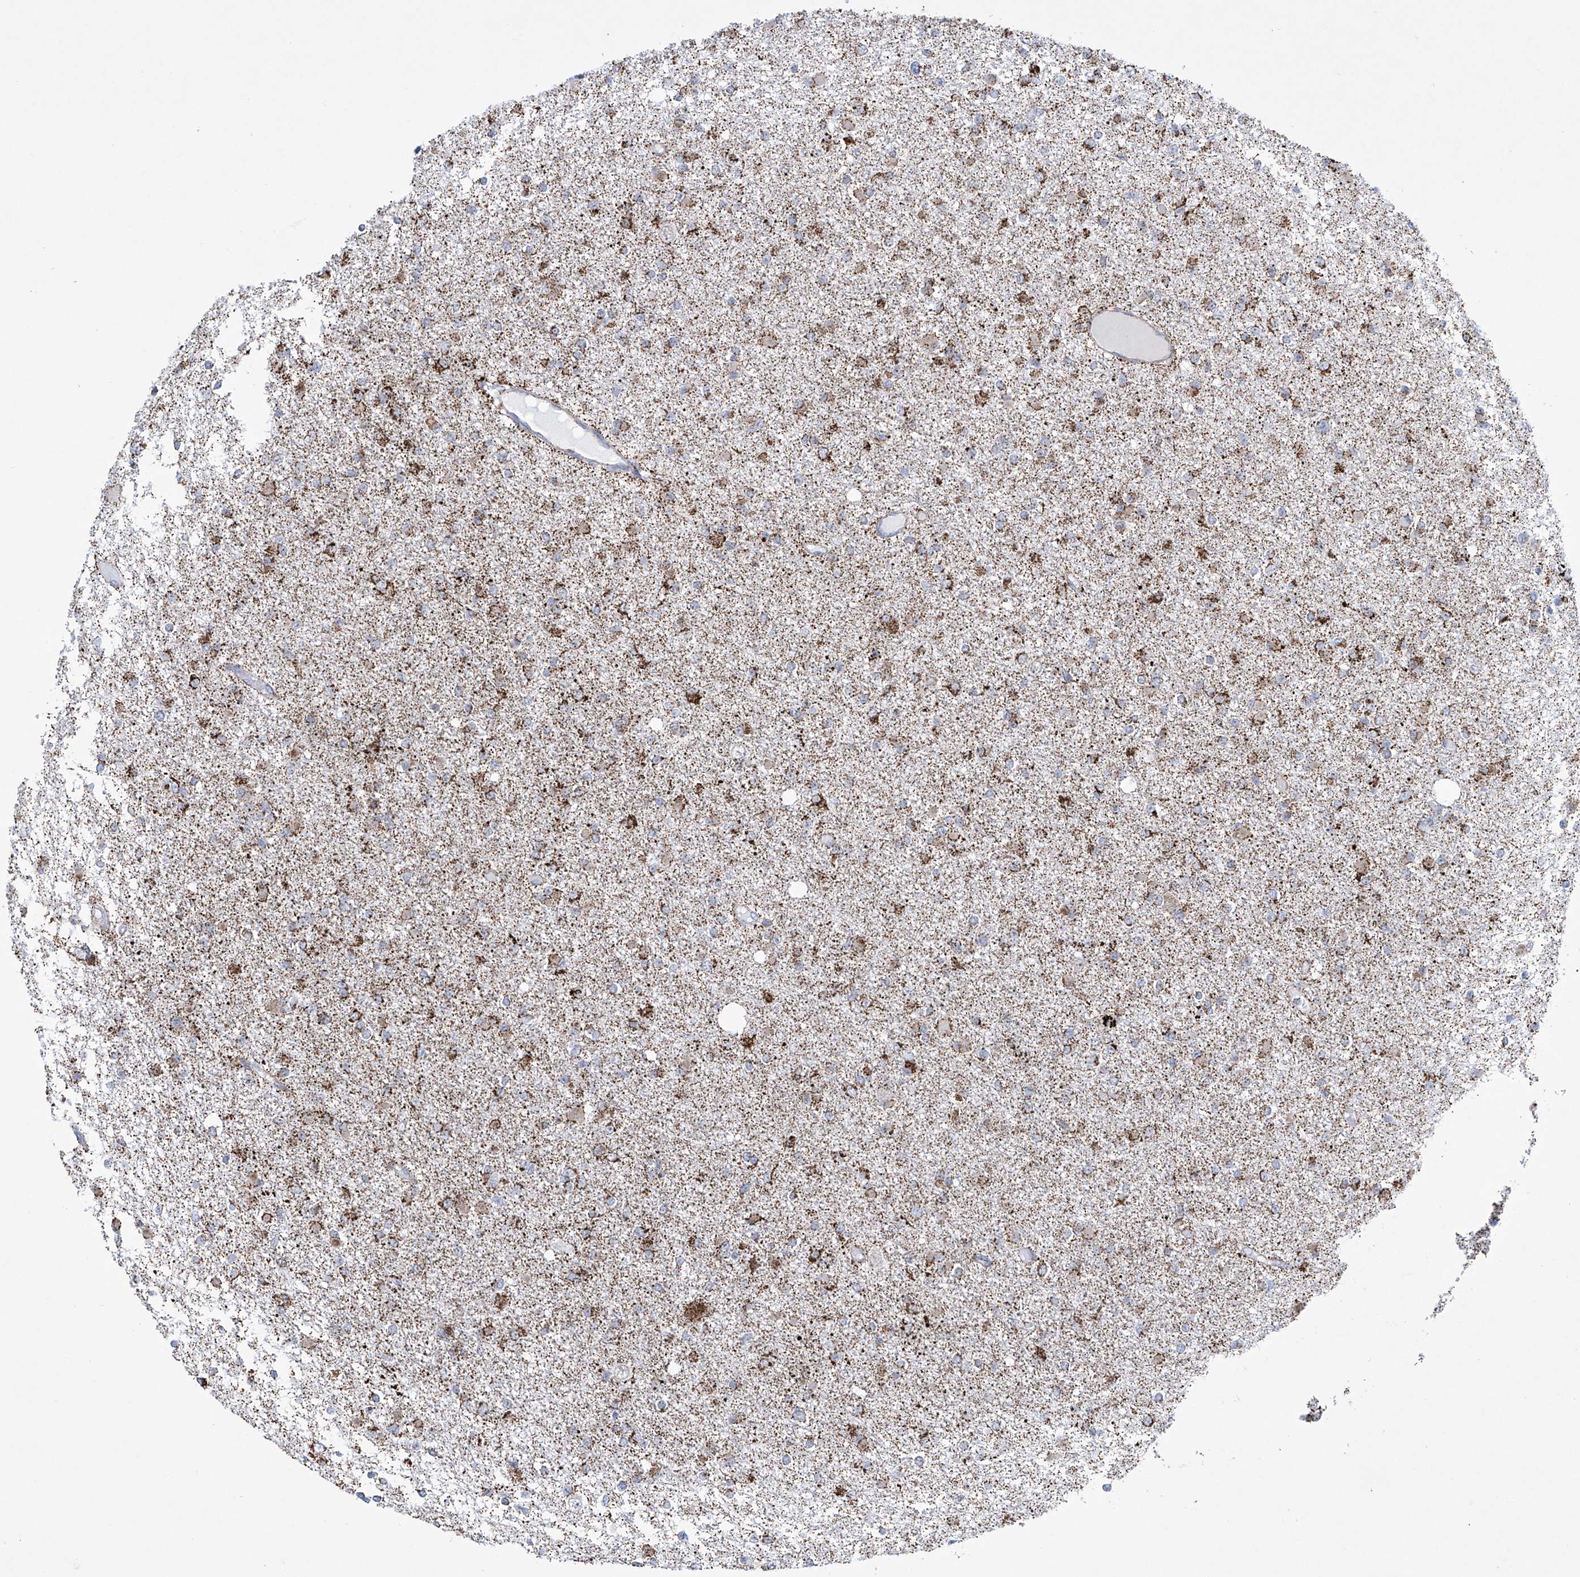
{"staining": {"intensity": "moderate", "quantity": ">75%", "location": "cytoplasmic/membranous"}, "tissue": "glioma", "cell_type": "Tumor cells", "image_type": "cancer", "snomed": [{"axis": "morphology", "description": "Glioma, malignant, Low grade"}, {"axis": "topography", "description": "Brain"}], "caption": "Glioma was stained to show a protein in brown. There is medium levels of moderate cytoplasmic/membranous positivity in approximately >75% of tumor cells.", "gene": "ALDH6A1", "patient": {"sex": "female", "age": 22}}